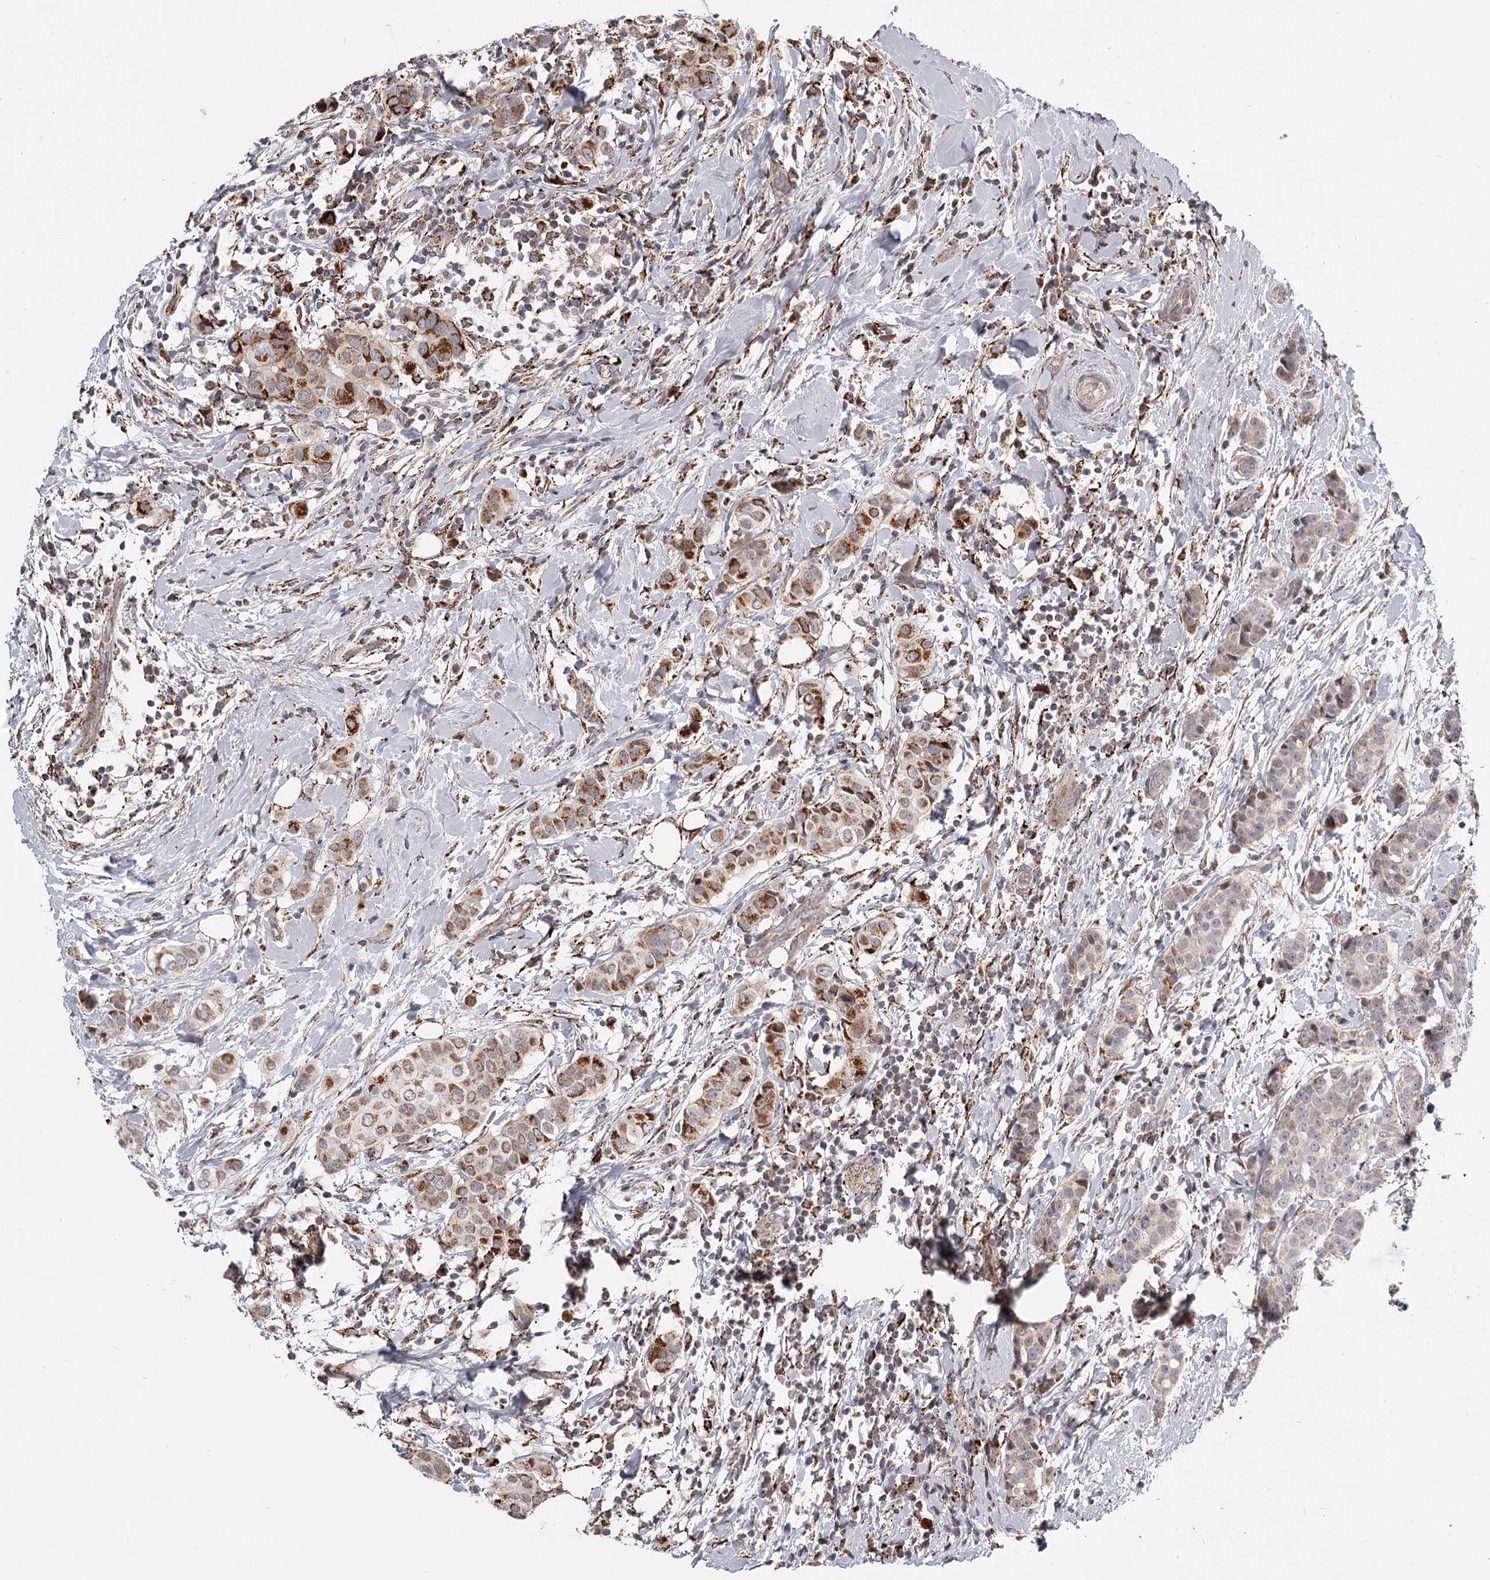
{"staining": {"intensity": "moderate", "quantity": ">75%", "location": "cytoplasmic/membranous"}, "tissue": "breast cancer", "cell_type": "Tumor cells", "image_type": "cancer", "snomed": [{"axis": "morphology", "description": "Lobular carcinoma"}, {"axis": "topography", "description": "Breast"}], "caption": "Tumor cells demonstrate medium levels of moderate cytoplasmic/membranous staining in approximately >75% of cells in human breast lobular carcinoma.", "gene": "CDC123", "patient": {"sex": "female", "age": 51}}